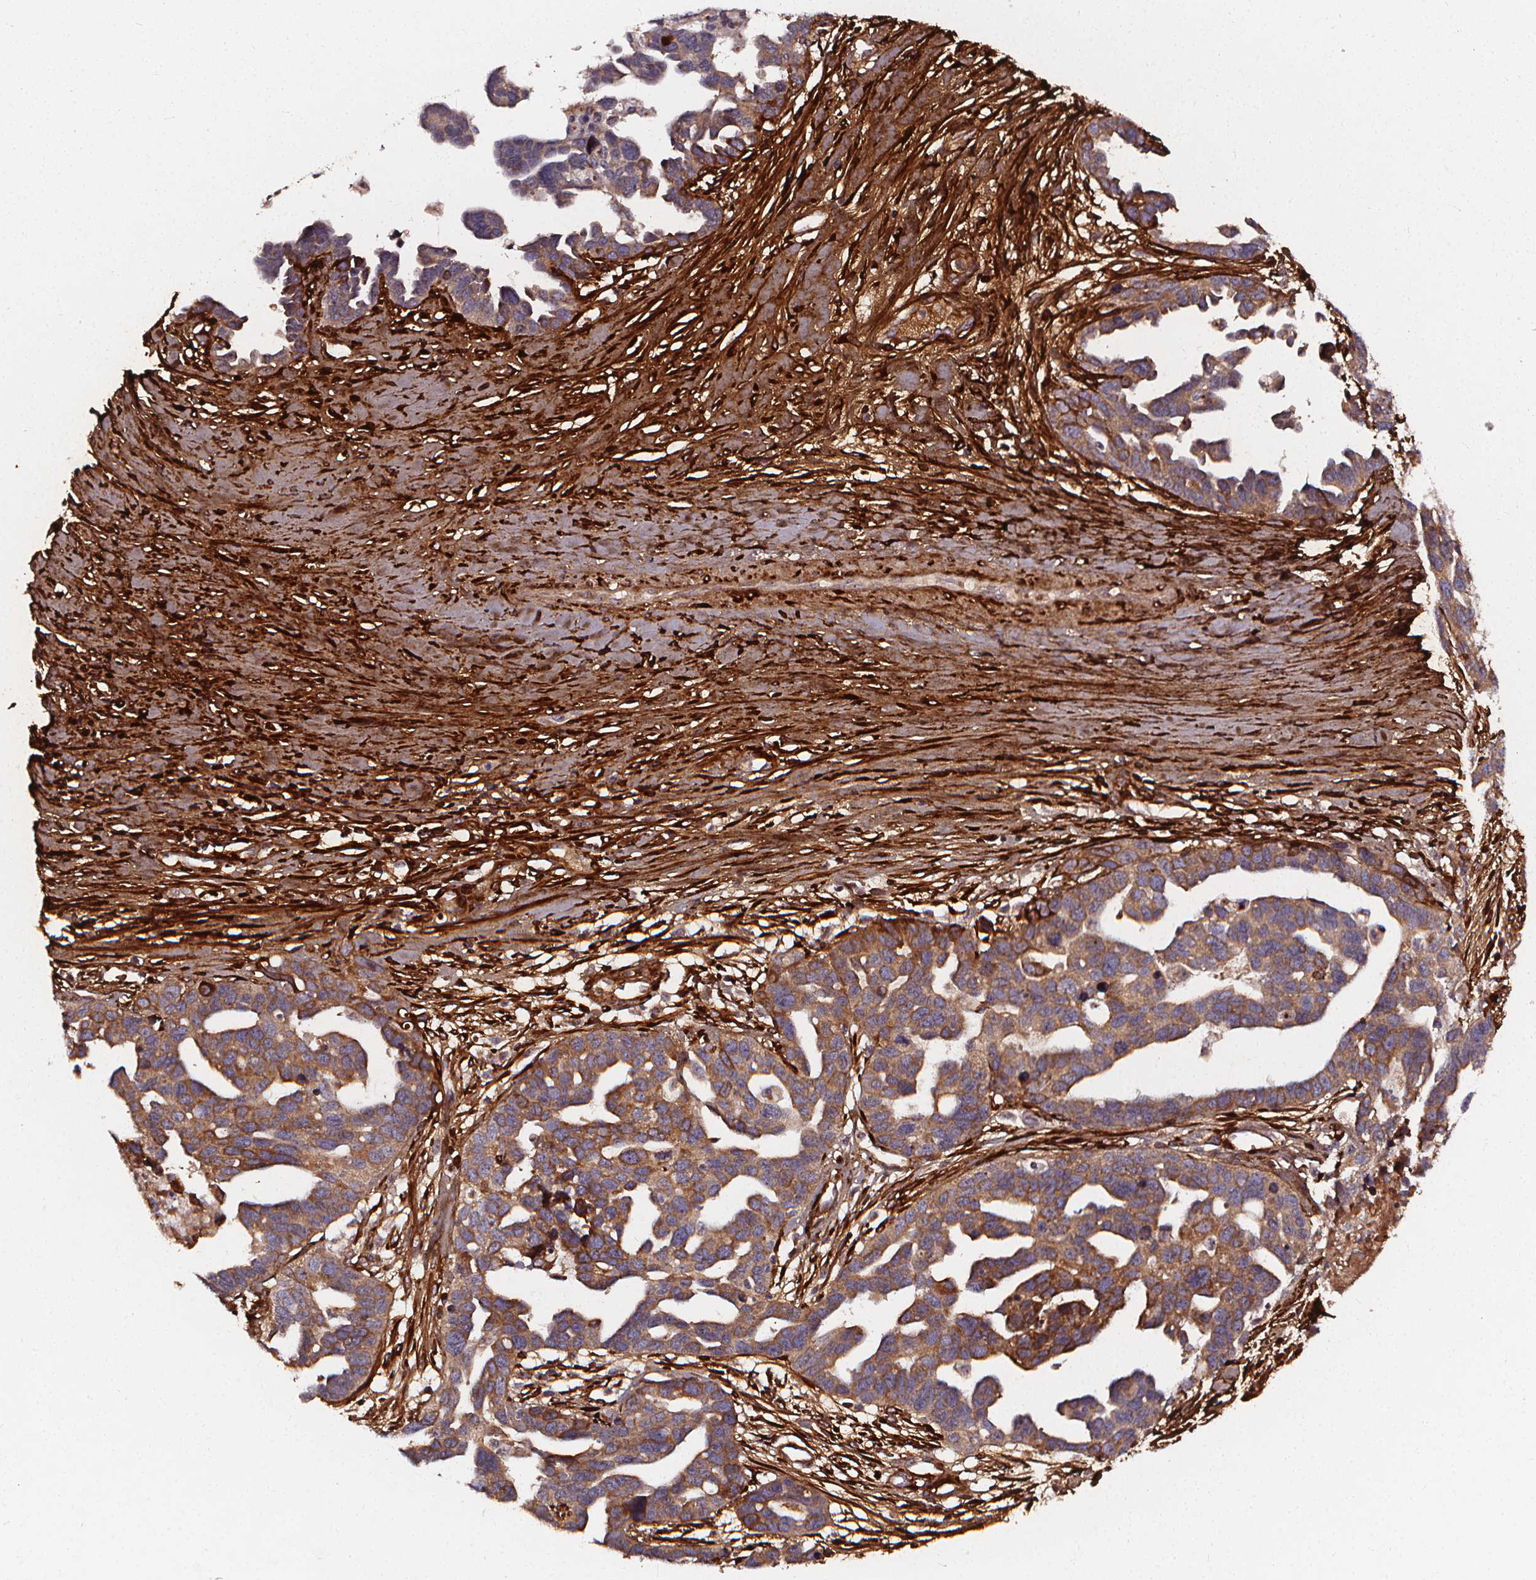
{"staining": {"intensity": "moderate", "quantity": ">75%", "location": "cytoplasmic/membranous"}, "tissue": "ovarian cancer", "cell_type": "Tumor cells", "image_type": "cancer", "snomed": [{"axis": "morphology", "description": "Cystadenocarcinoma, serous, NOS"}, {"axis": "topography", "description": "Ovary"}], "caption": "Immunohistochemistry image of ovarian cancer (serous cystadenocarcinoma) stained for a protein (brown), which reveals medium levels of moderate cytoplasmic/membranous positivity in approximately >75% of tumor cells.", "gene": "AEBP1", "patient": {"sex": "female", "age": 54}}